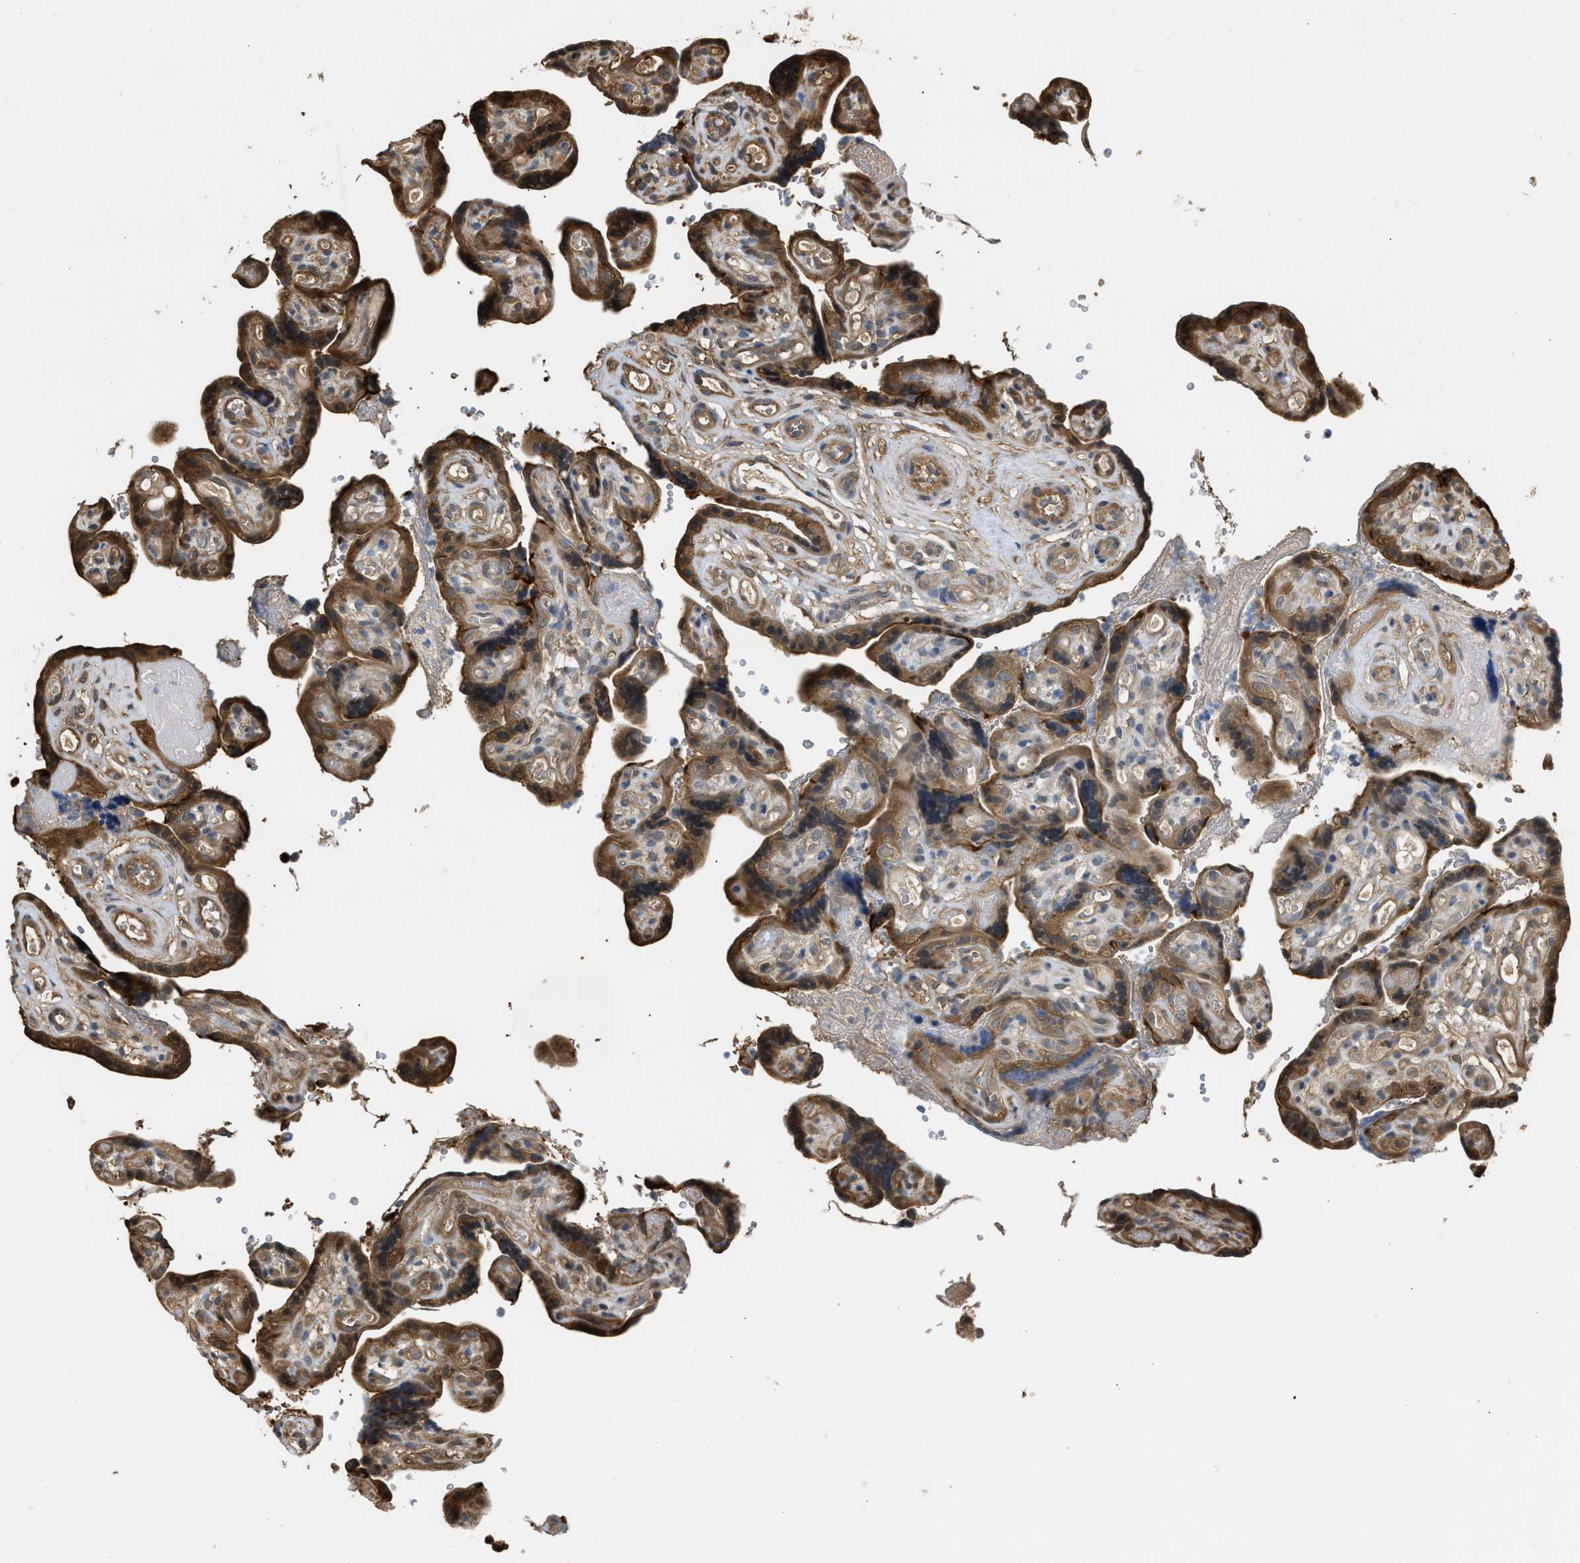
{"staining": {"intensity": "moderate", "quantity": ">75%", "location": "cytoplasmic/membranous"}, "tissue": "placenta", "cell_type": "Decidual cells", "image_type": "normal", "snomed": [{"axis": "morphology", "description": "Normal tissue, NOS"}, {"axis": "topography", "description": "Placenta"}], "caption": "Human placenta stained for a protein (brown) exhibits moderate cytoplasmic/membranous positive staining in about >75% of decidual cells.", "gene": "BAG3", "patient": {"sex": "female", "age": 30}}